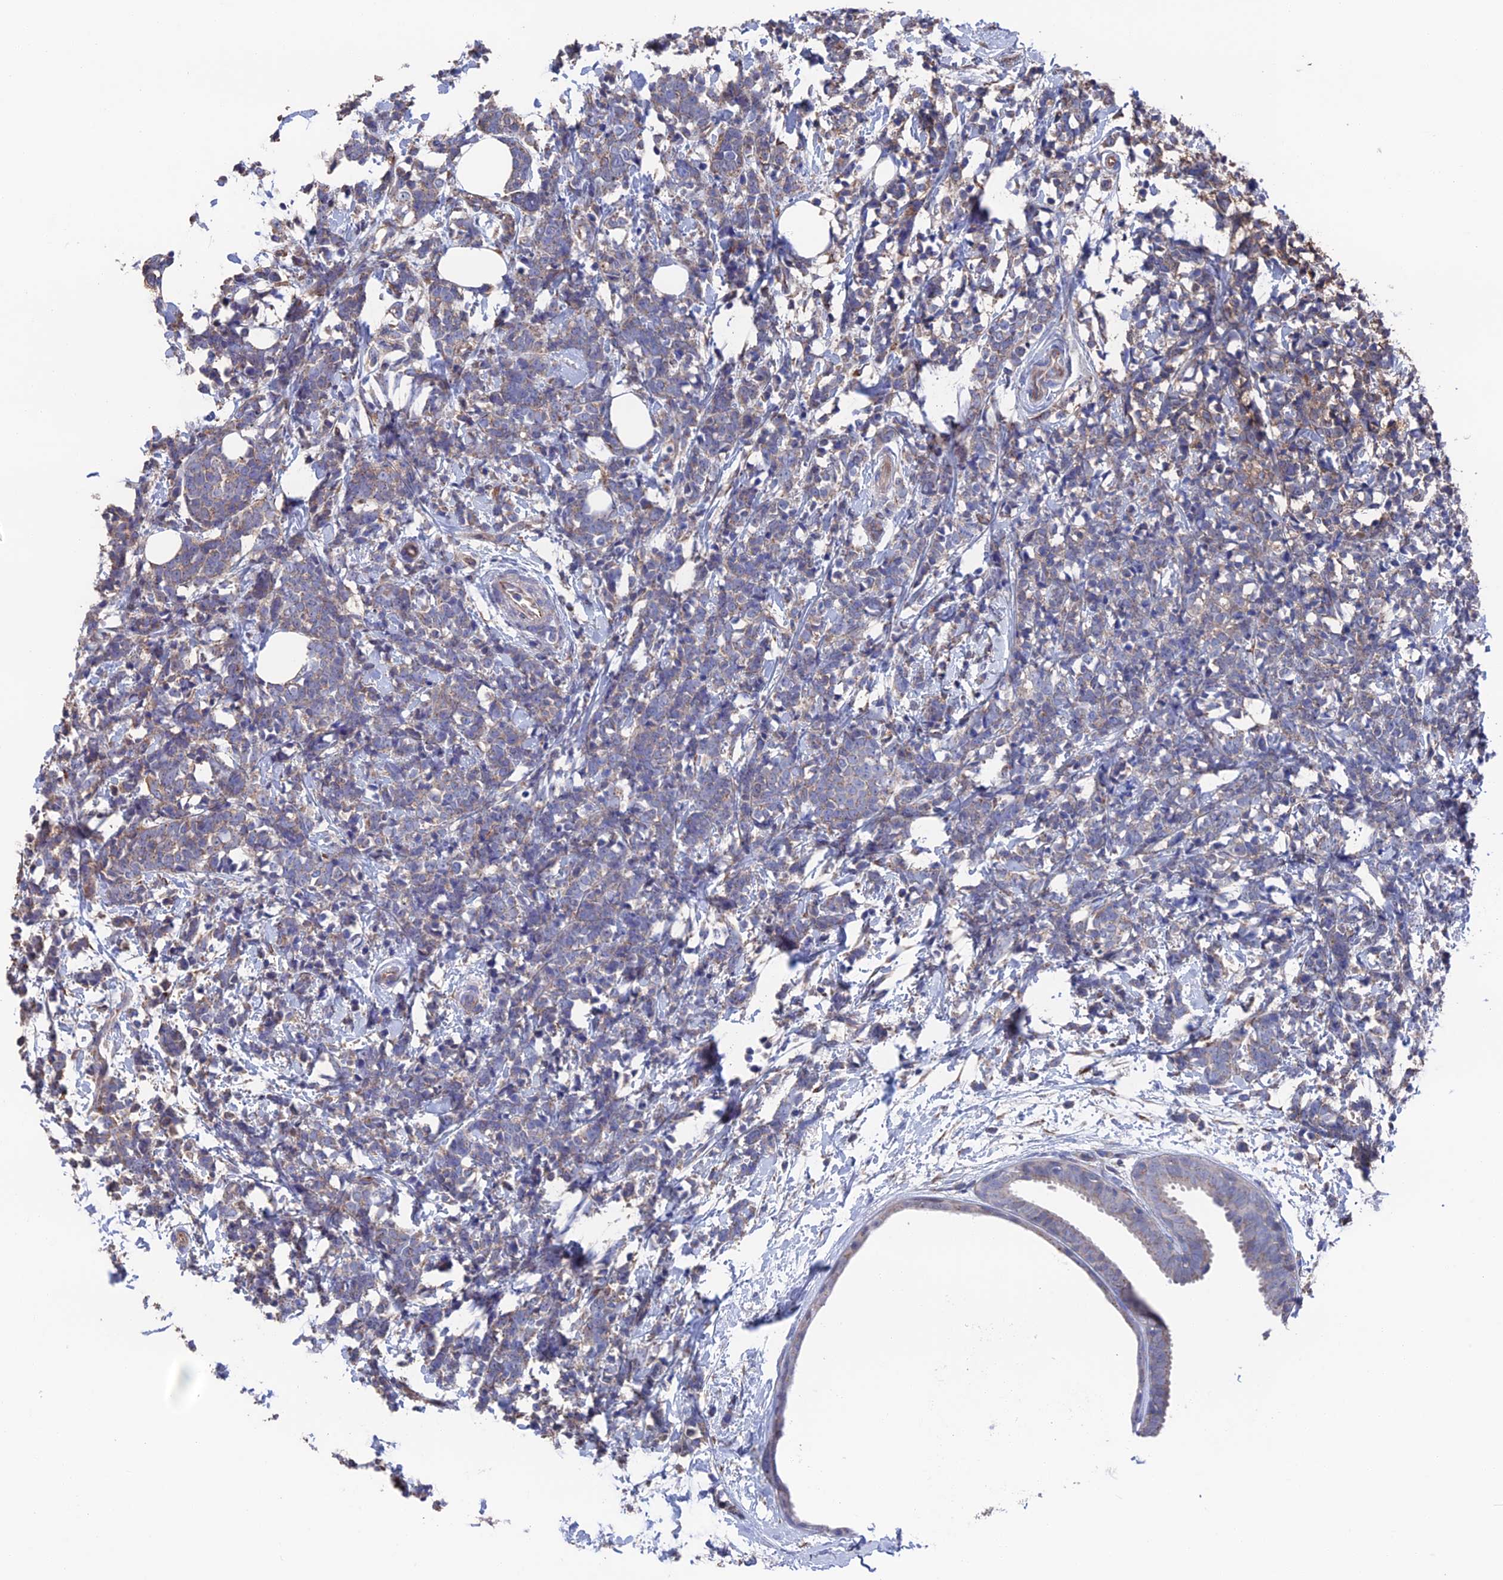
{"staining": {"intensity": "weak", "quantity": "25%-75%", "location": "cytoplasmic/membranous"}, "tissue": "breast cancer", "cell_type": "Tumor cells", "image_type": "cancer", "snomed": [{"axis": "morphology", "description": "Lobular carcinoma"}, {"axis": "topography", "description": "Breast"}], "caption": "Lobular carcinoma (breast) stained with a brown dye exhibits weak cytoplasmic/membranous positive expression in about 25%-75% of tumor cells.", "gene": "HPF1", "patient": {"sex": "female", "age": 58}}